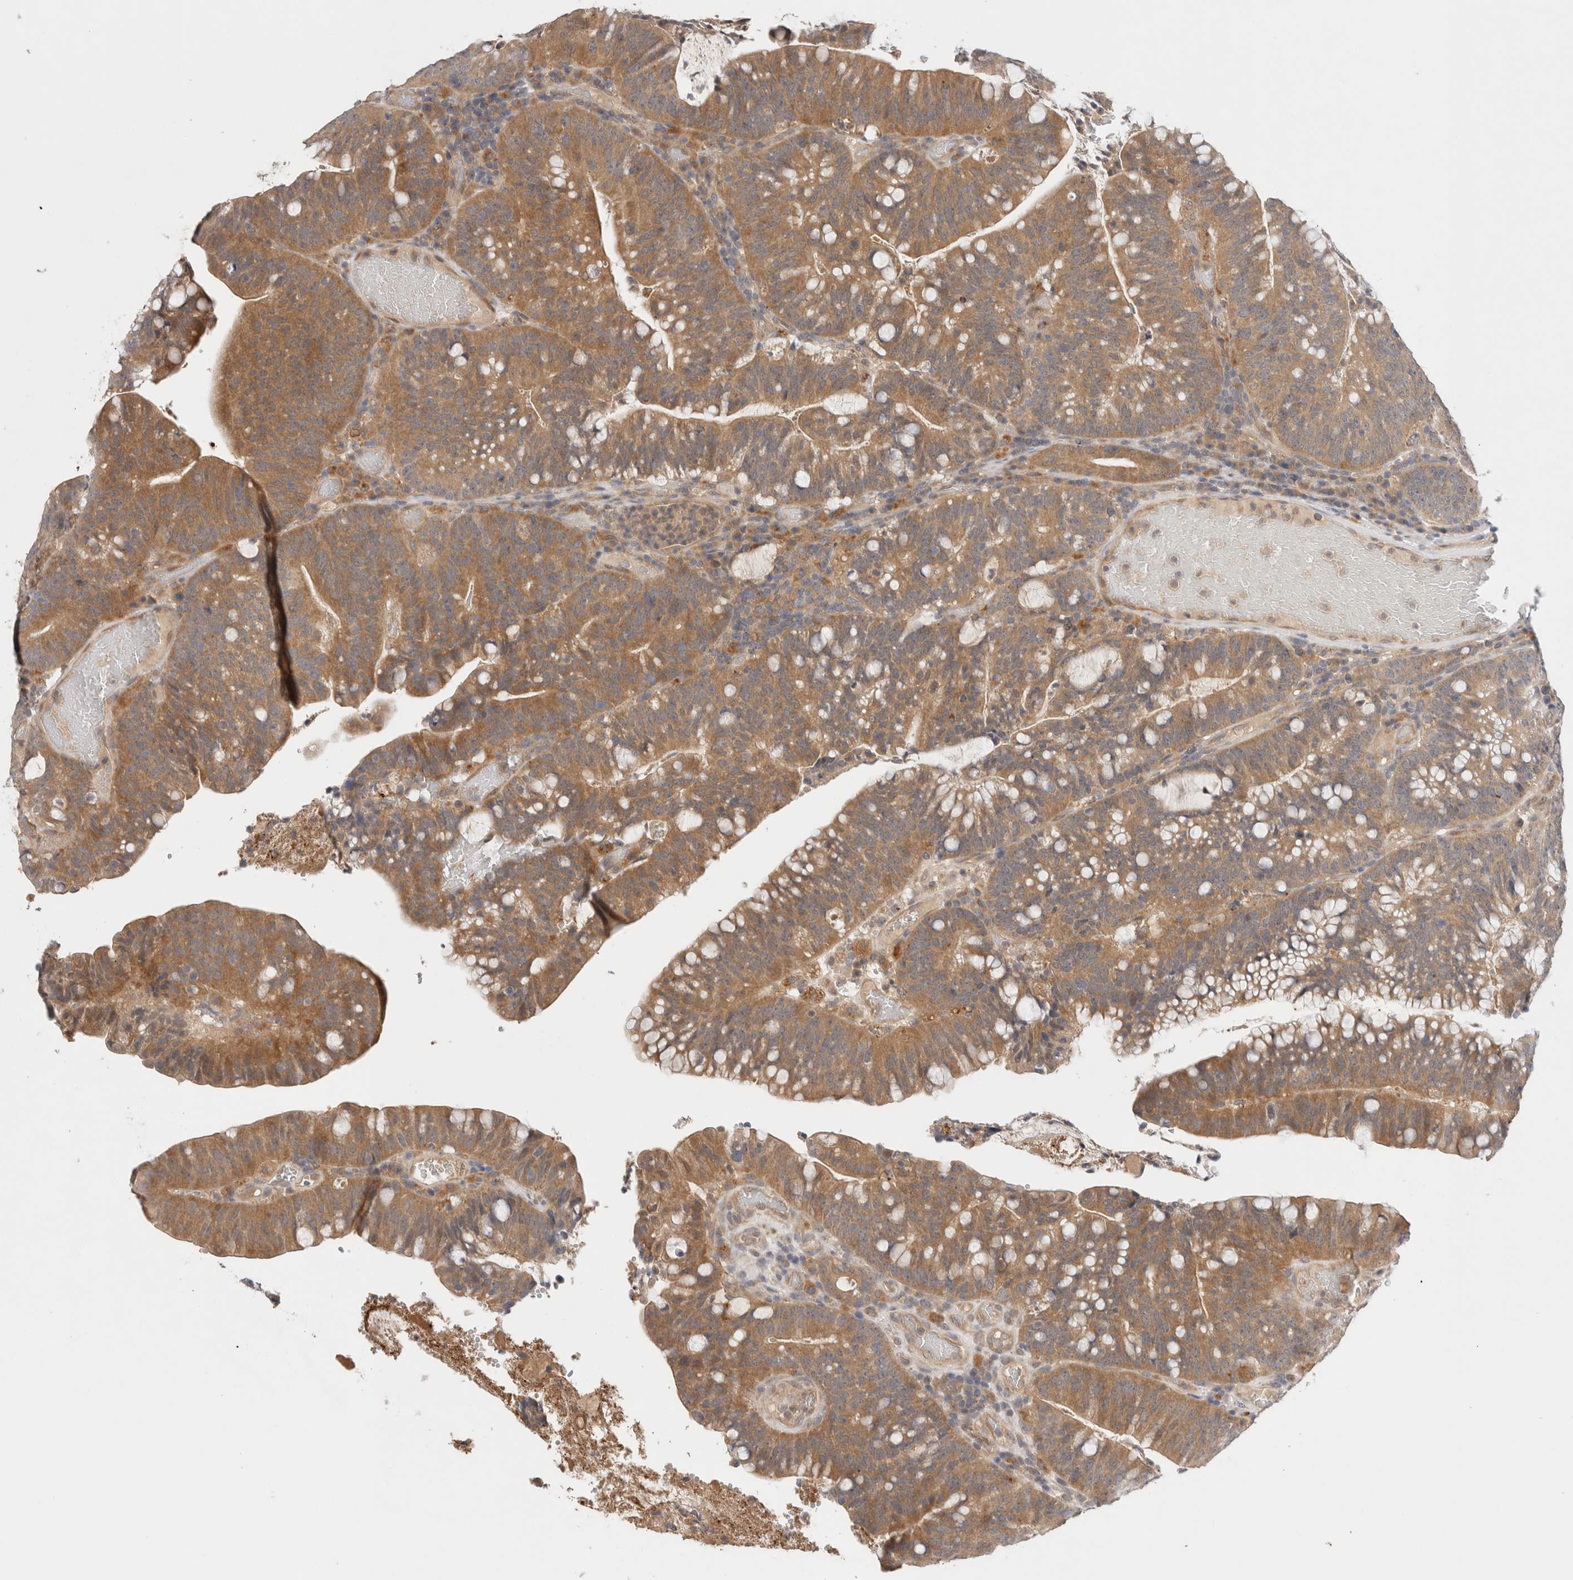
{"staining": {"intensity": "moderate", "quantity": ">75%", "location": "cytoplasmic/membranous"}, "tissue": "colorectal cancer", "cell_type": "Tumor cells", "image_type": "cancer", "snomed": [{"axis": "morphology", "description": "Adenocarcinoma, NOS"}, {"axis": "topography", "description": "Colon"}], "caption": "Human colorectal adenocarcinoma stained for a protein (brown) exhibits moderate cytoplasmic/membranous positive expression in about >75% of tumor cells.", "gene": "SGK1", "patient": {"sex": "female", "age": 66}}